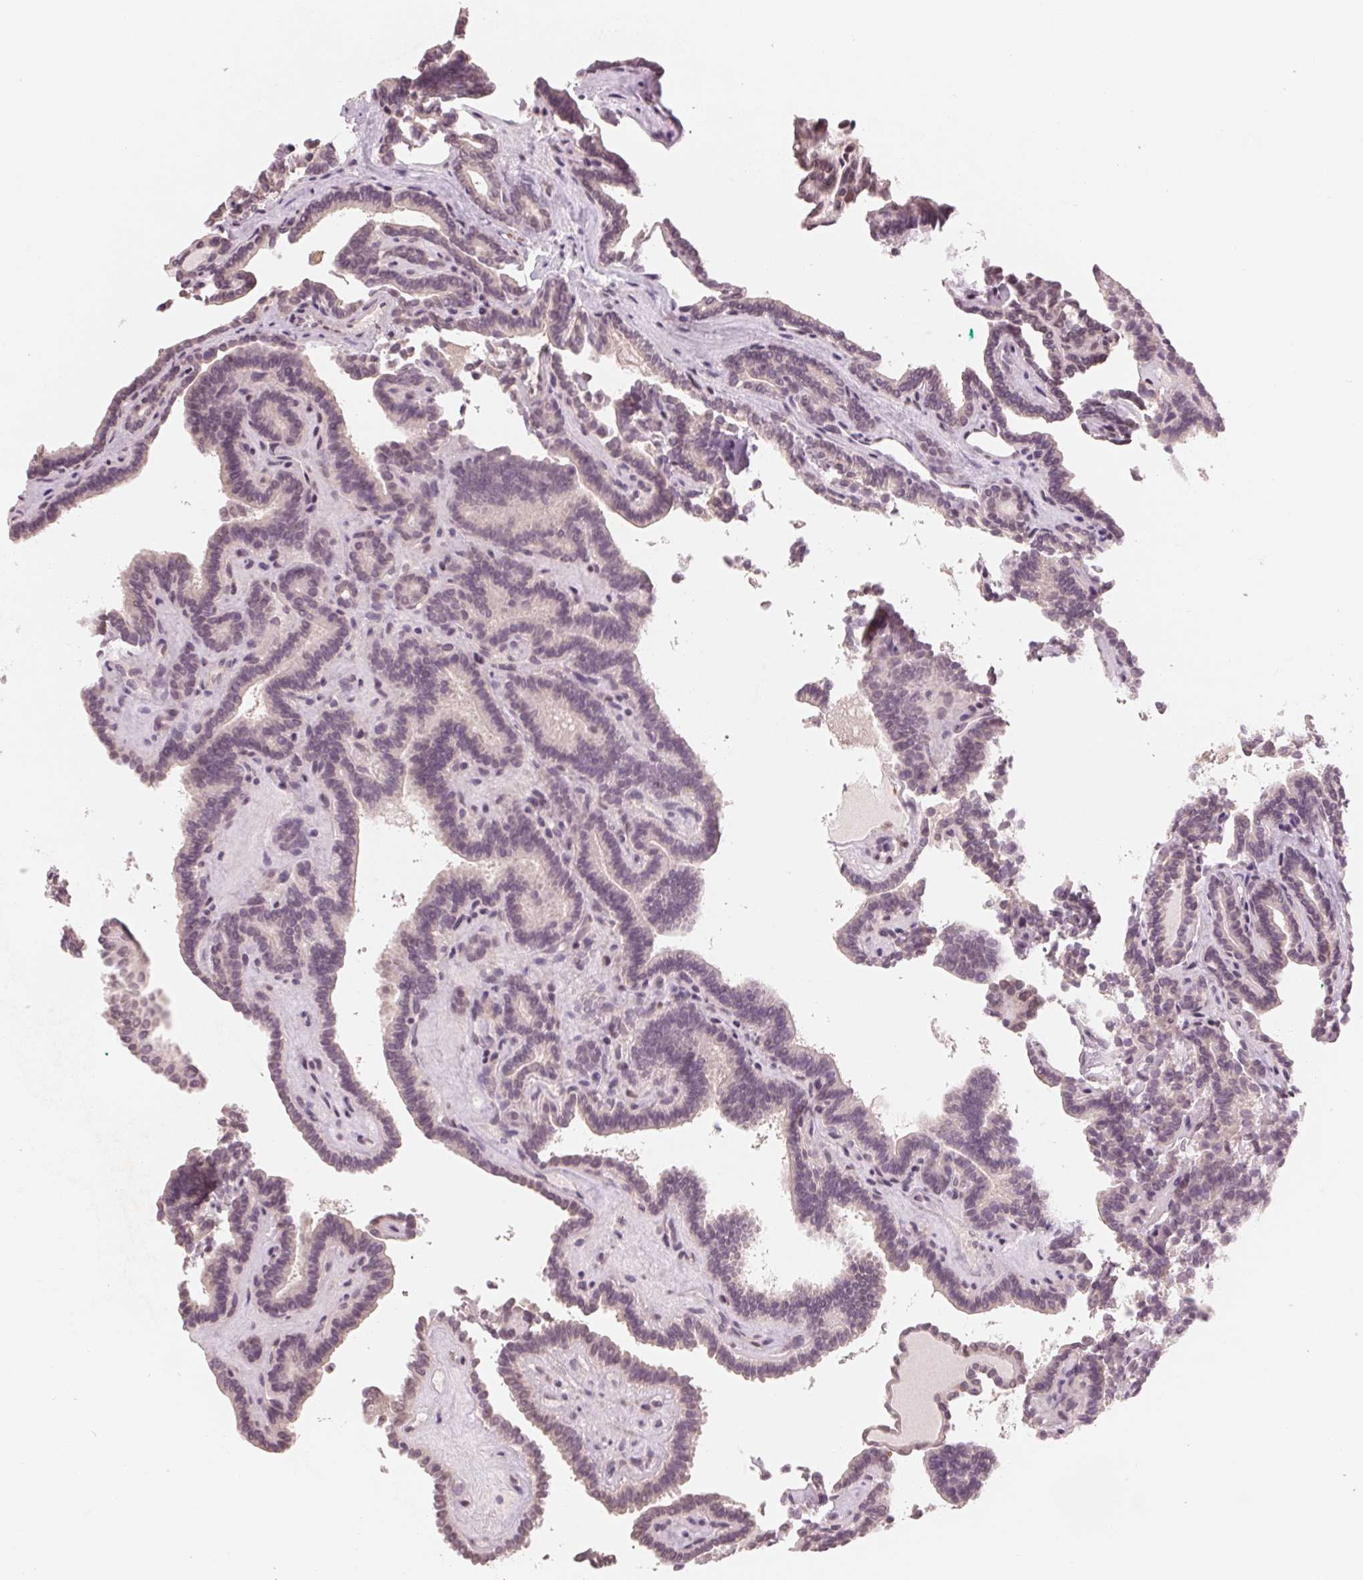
{"staining": {"intensity": "negative", "quantity": "none", "location": "none"}, "tissue": "thyroid cancer", "cell_type": "Tumor cells", "image_type": "cancer", "snomed": [{"axis": "morphology", "description": "Papillary adenocarcinoma, NOS"}, {"axis": "topography", "description": "Thyroid gland"}], "caption": "Image shows no significant protein expression in tumor cells of thyroid cancer (papillary adenocarcinoma). (DAB IHC, high magnification).", "gene": "GIGYF2", "patient": {"sex": "female", "age": 21}}